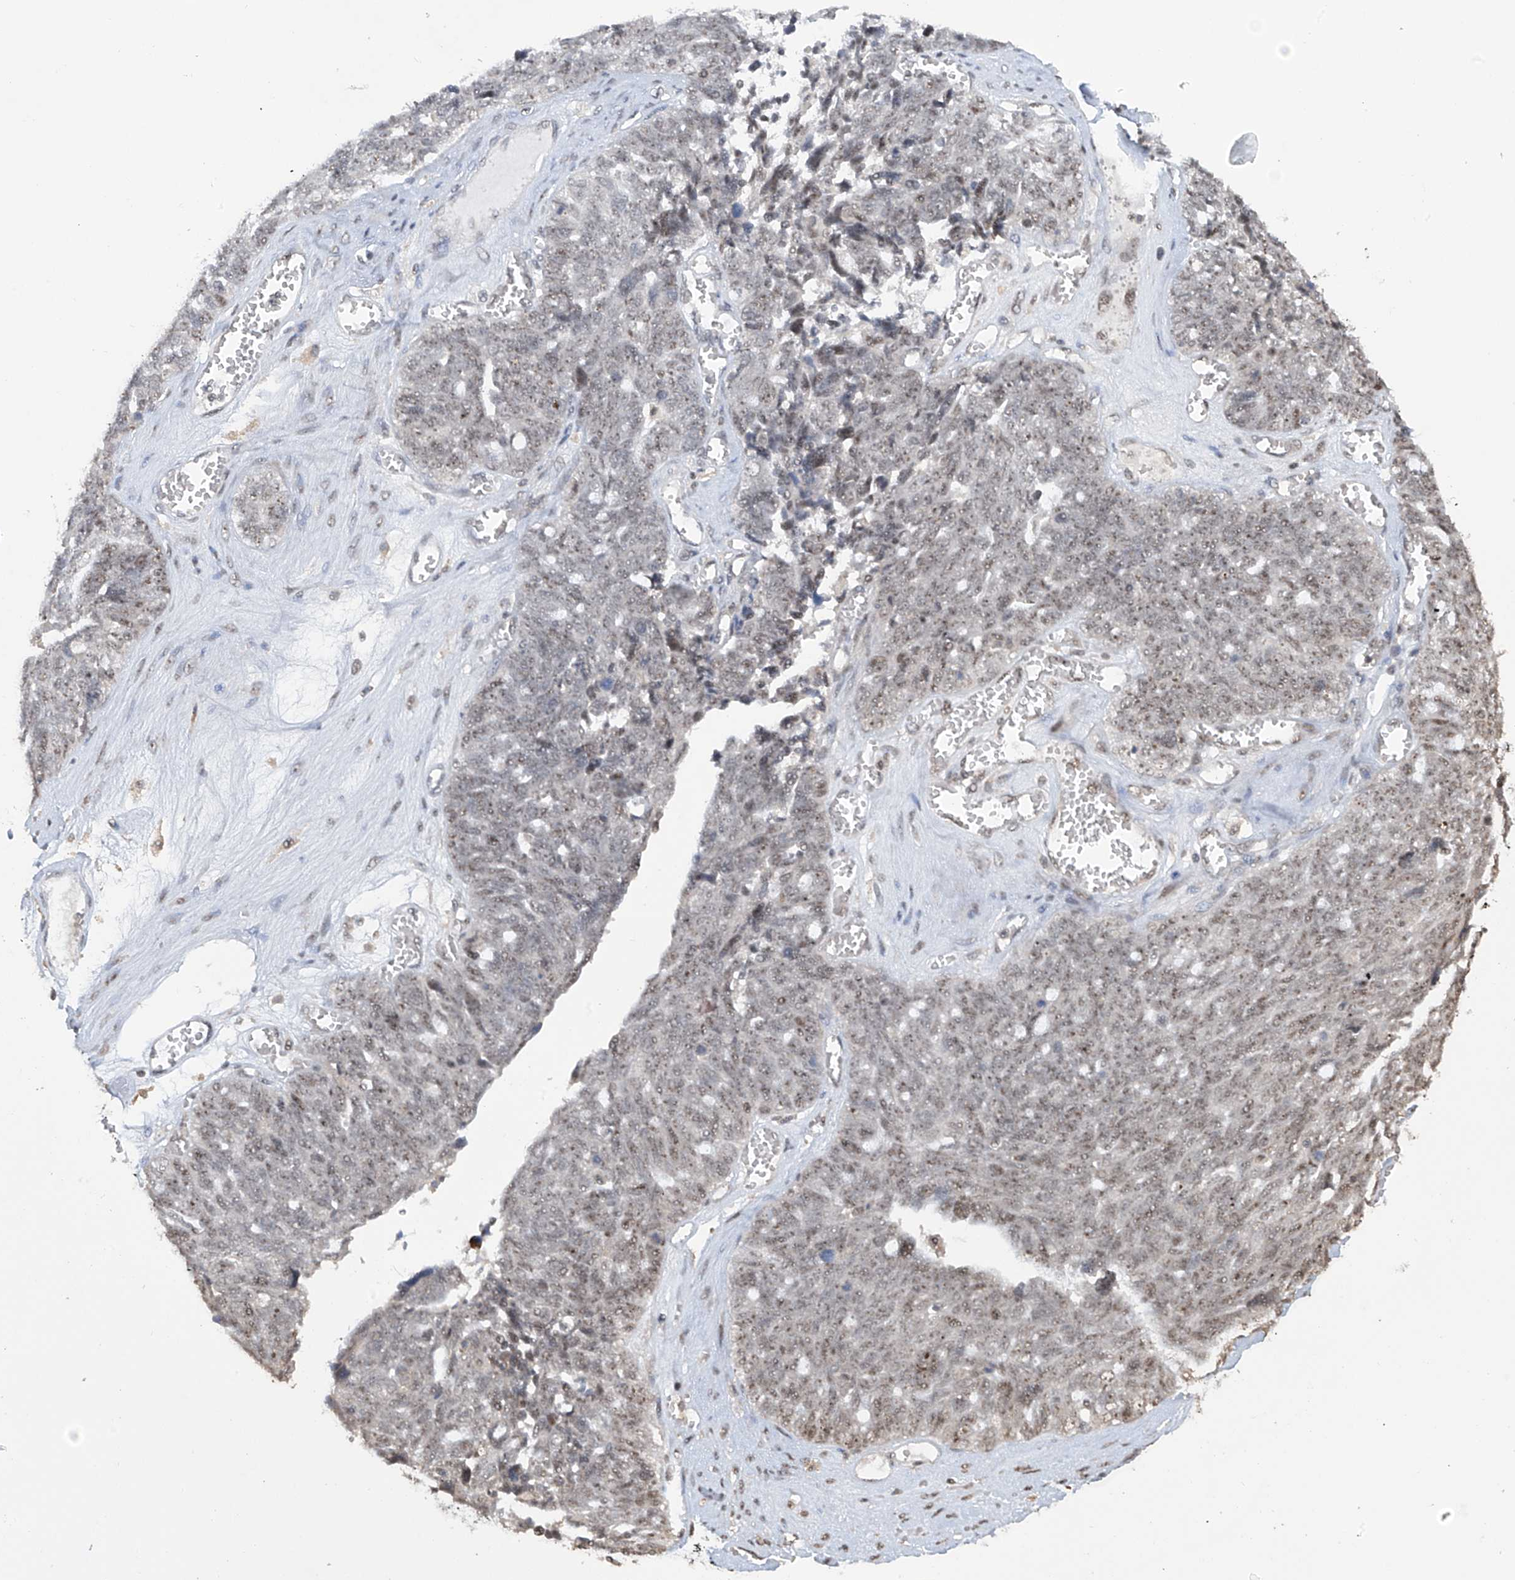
{"staining": {"intensity": "weak", "quantity": ">75%", "location": "nuclear"}, "tissue": "ovarian cancer", "cell_type": "Tumor cells", "image_type": "cancer", "snomed": [{"axis": "morphology", "description": "Cystadenocarcinoma, serous, NOS"}, {"axis": "topography", "description": "Ovary"}], "caption": "Protein staining demonstrates weak nuclear positivity in approximately >75% of tumor cells in ovarian cancer (serous cystadenocarcinoma).", "gene": "C1orf131", "patient": {"sex": "female", "age": 79}}